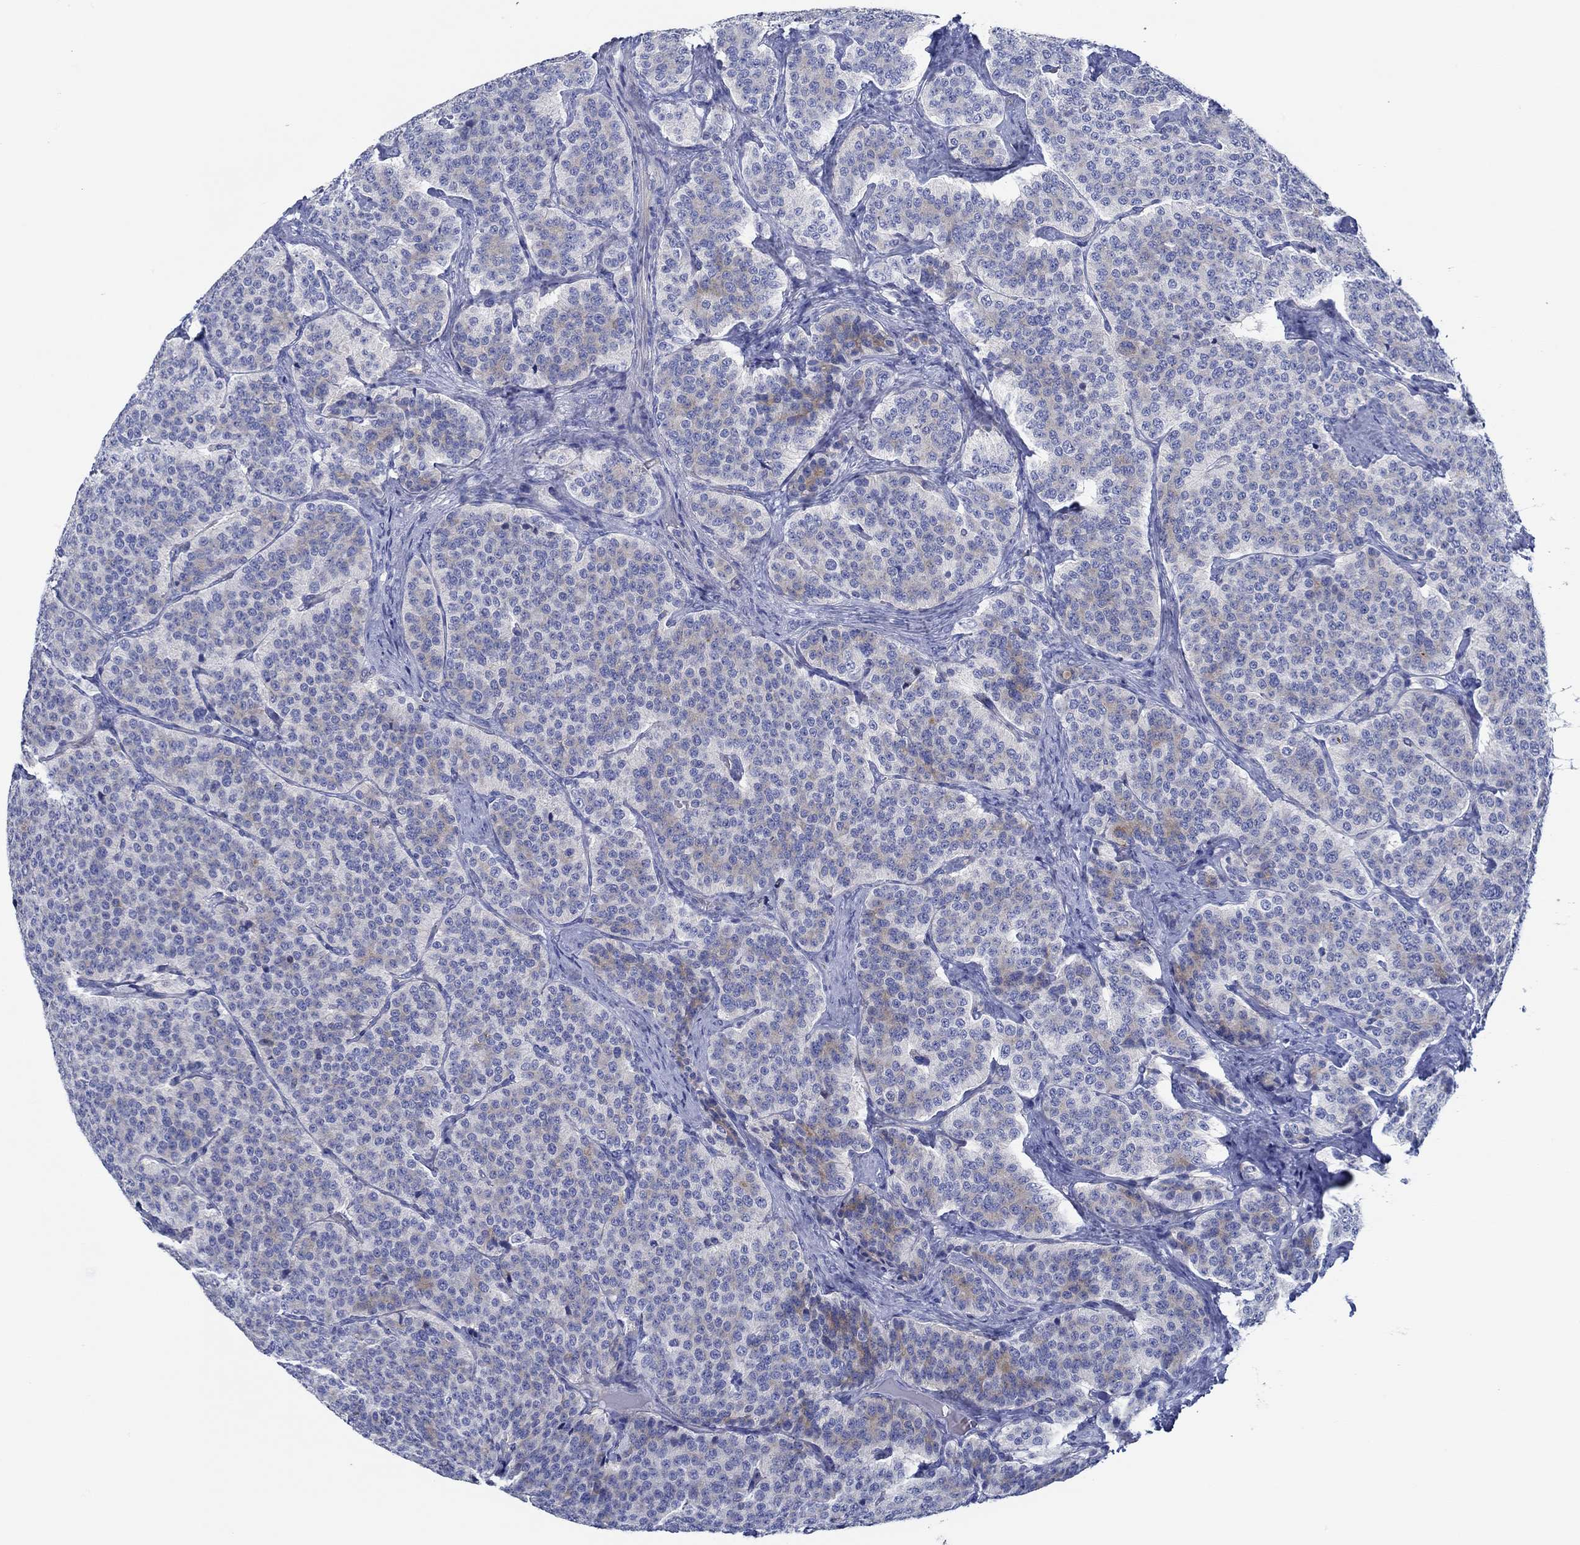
{"staining": {"intensity": "weak", "quantity": "<25%", "location": "cytoplasmic/membranous"}, "tissue": "carcinoid", "cell_type": "Tumor cells", "image_type": "cancer", "snomed": [{"axis": "morphology", "description": "Carcinoid, malignant, NOS"}, {"axis": "topography", "description": "Small intestine"}], "caption": "A high-resolution micrograph shows IHC staining of malignant carcinoid, which demonstrates no significant expression in tumor cells. (DAB immunohistochemistry visualized using brightfield microscopy, high magnification).", "gene": "IGFBP6", "patient": {"sex": "female", "age": 58}}